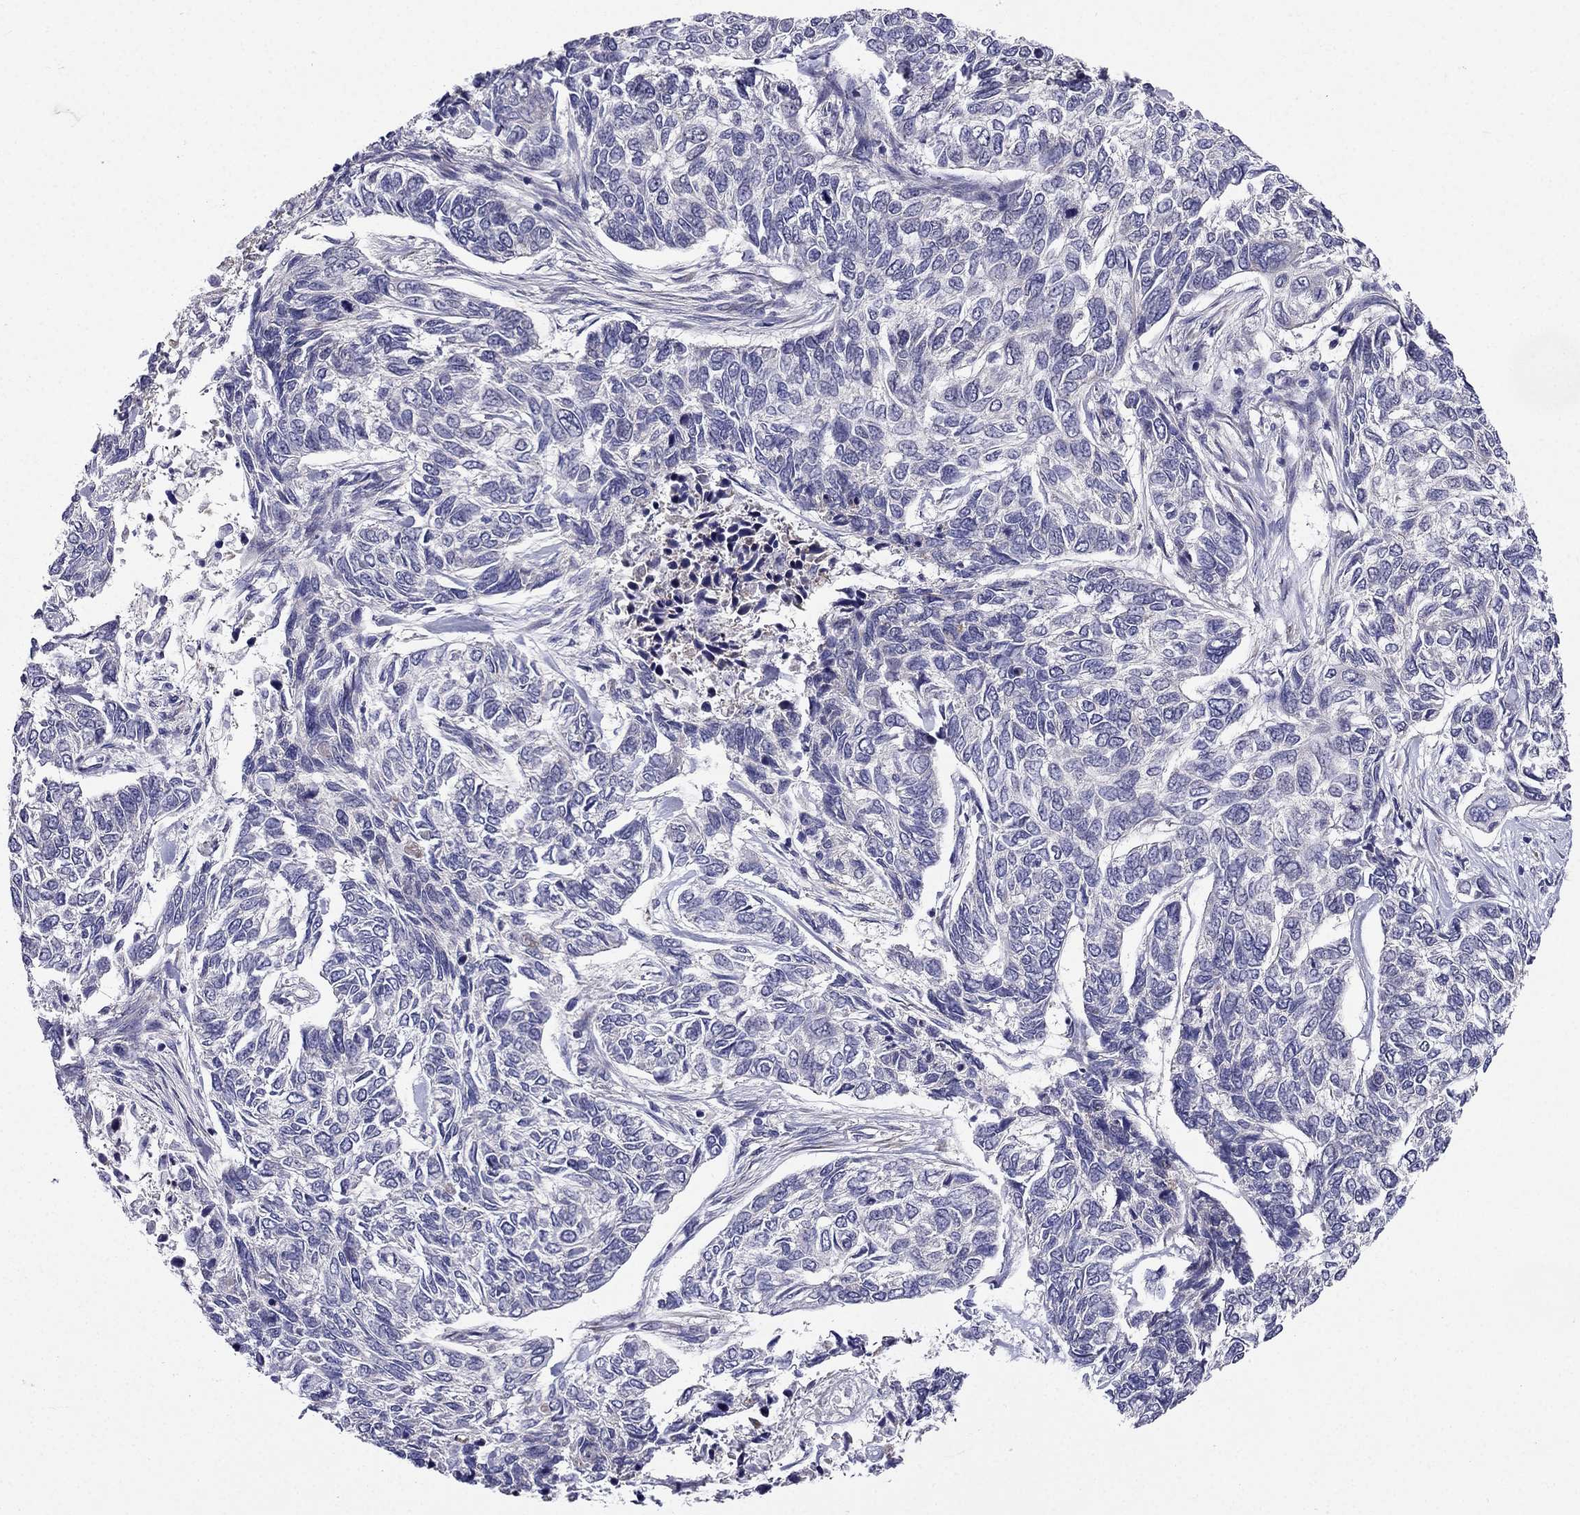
{"staining": {"intensity": "negative", "quantity": "none", "location": "none"}, "tissue": "skin cancer", "cell_type": "Tumor cells", "image_type": "cancer", "snomed": [{"axis": "morphology", "description": "Basal cell carcinoma"}, {"axis": "topography", "description": "Skin"}], "caption": "Skin cancer was stained to show a protein in brown. There is no significant expression in tumor cells.", "gene": "ARHGEF28", "patient": {"sex": "female", "age": 65}}